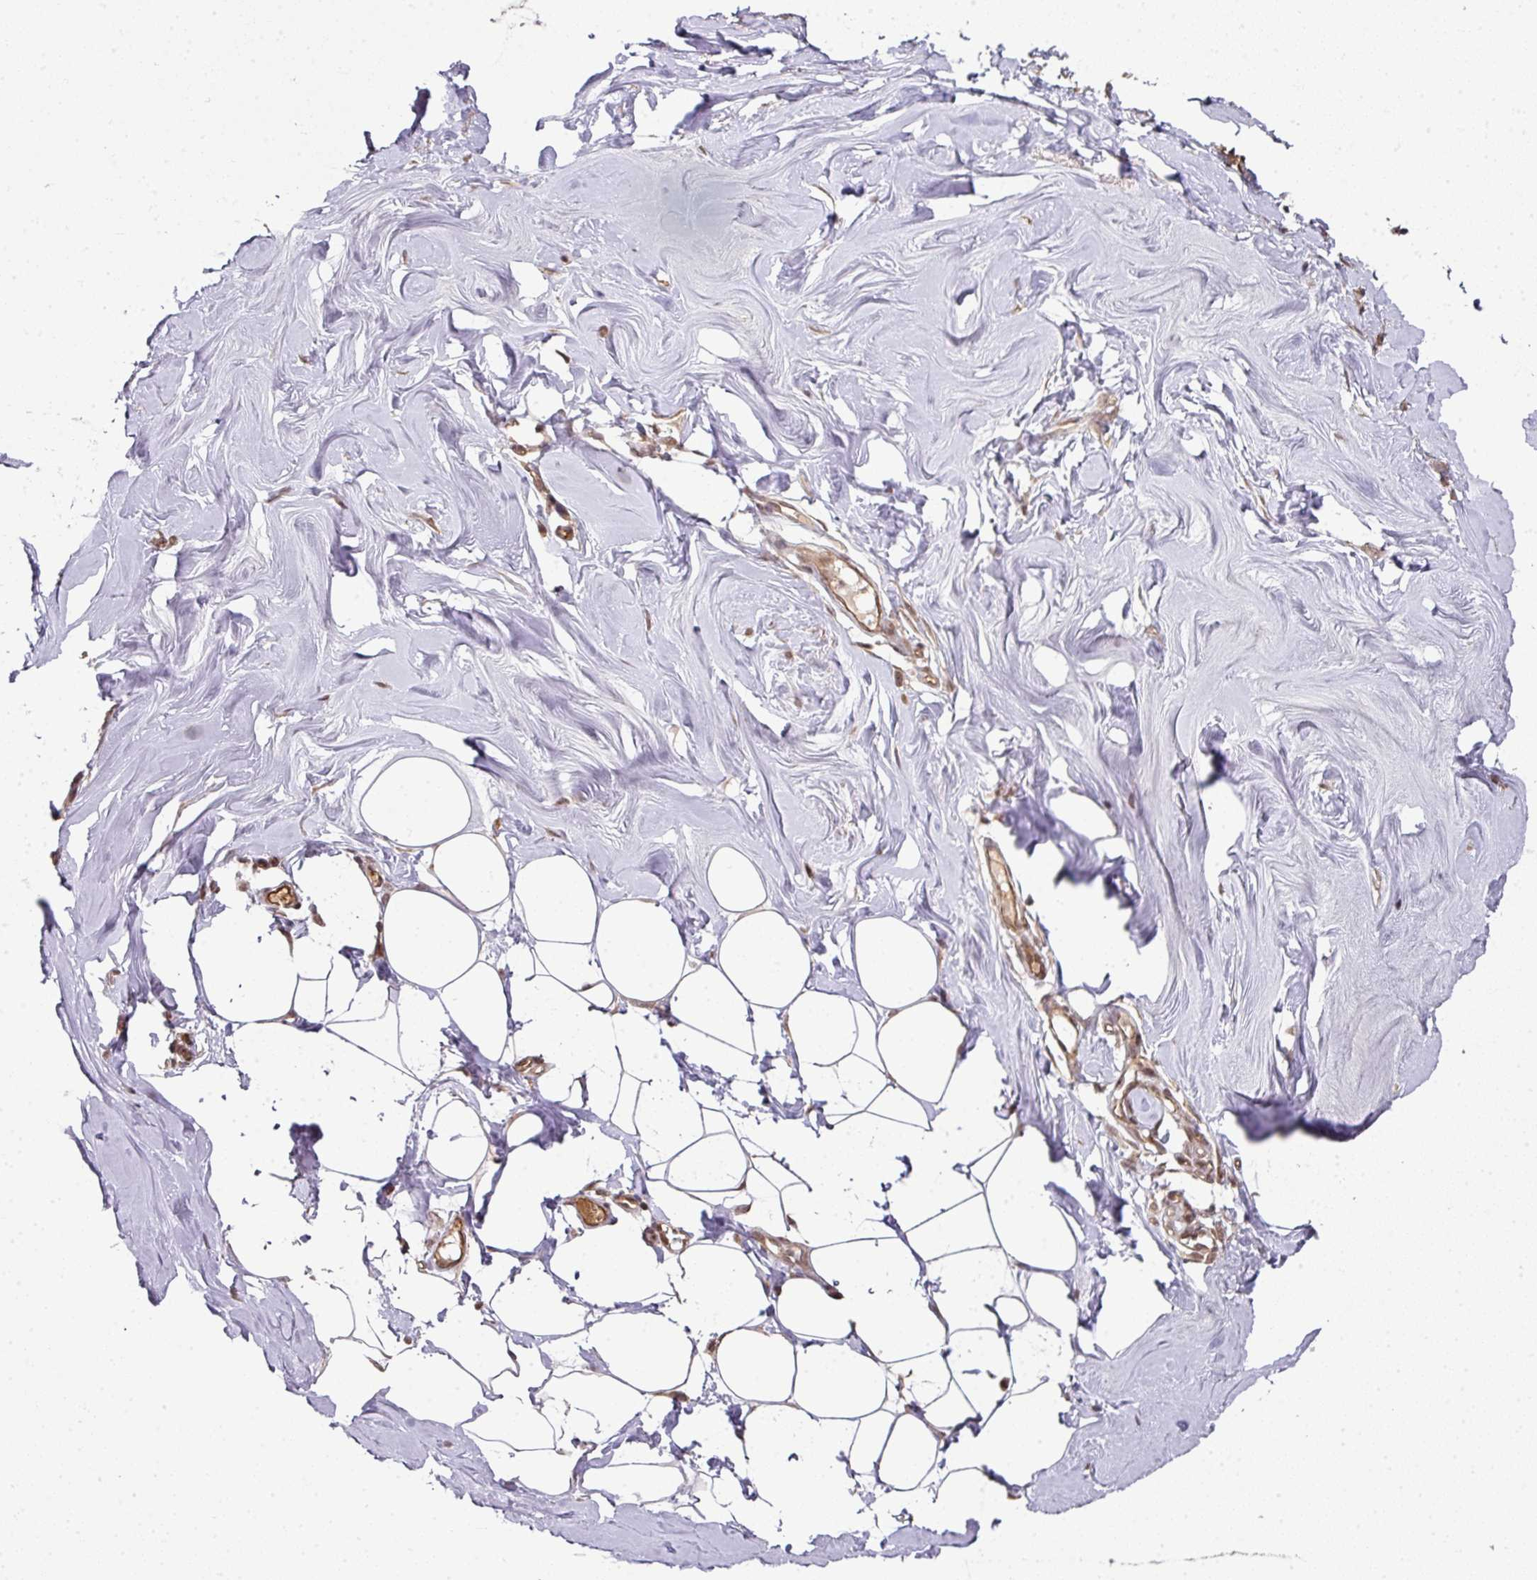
{"staining": {"intensity": "negative", "quantity": "none", "location": "none"}, "tissue": "breast", "cell_type": "Adipocytes", "image_type": "normal", "snomed": [{"axis": "morphology", "description": "Normal tissue, NOS"}, {"axis": "topography", "description": "Breast"}], "caption": "DAB immunohistochemical staining of benign breast shows no significant positivity in adipocytes. (Brightfield microscopy of DAB immunohistochemistry (IHC) at high magnification).", "gene": "ANKRD18A", "patient": {"sex": "female", "age": 27}}